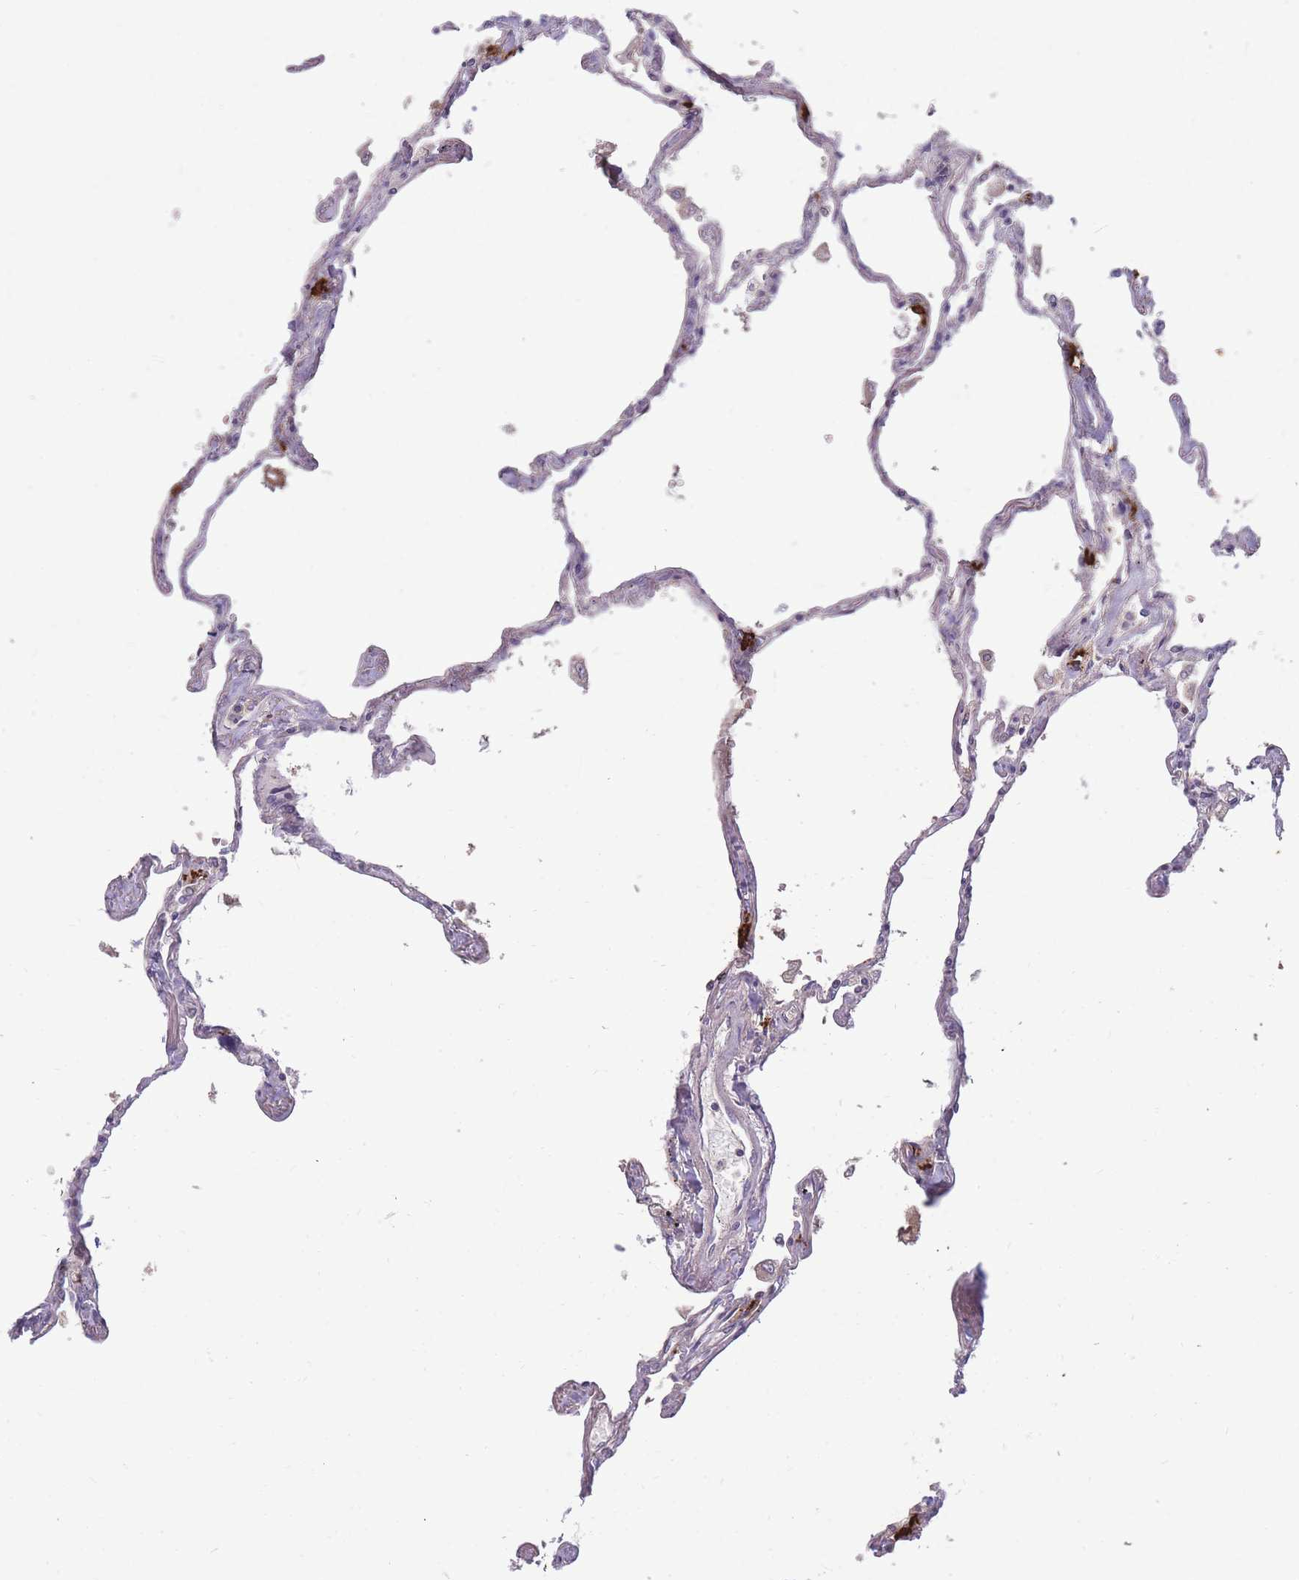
{"staining": {"intensity": "negative", "quantity": "none", "location": "none"}, "tissue": "lung", "cell_type": "Alveolar cells", "image_type": "normal", "snomed": [{"axis": "morphology", "description": "Normal tissue, NOS"}, {"axis": "topography", "description": "Lung"}], "caption": "Immunohistochemistry micrograph of normal human lung stained for a protein (brown), which demonstrates no expression in alveolar cells.", "gene": "TPSD1", "patient": {"sex": "female", "age": 67}}